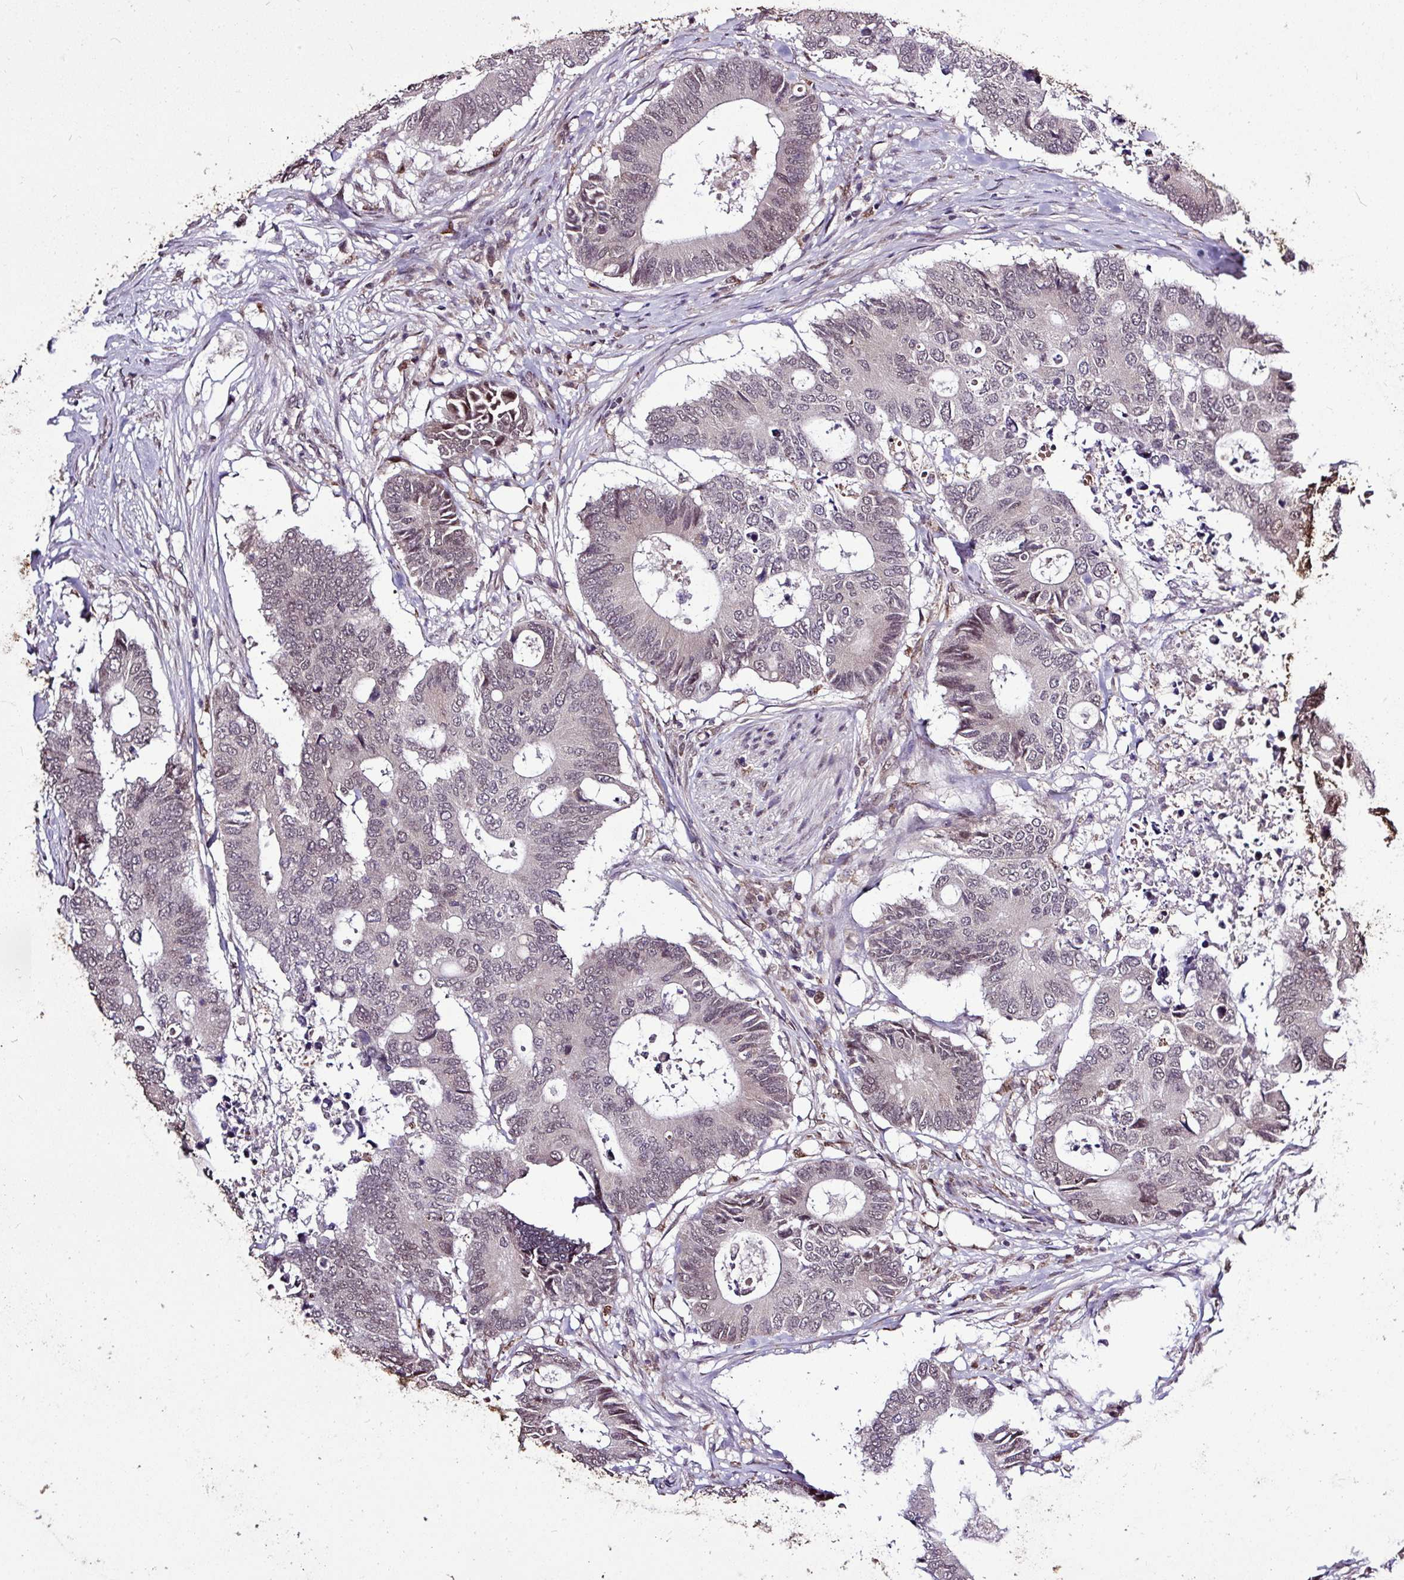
{"staining": {"intensity": "weak", "quantity": "<25%", "location": "nuclear"}, "tissue": "colorectal cancer", "cell_type": "Tumor cells", "image_type": "cancer", "snomed": [{"axis": "morphology", "description": "Adenocarcinoma, NOS"}, {"axis": "topography", "description": "Colon"}], "caption": "Tumor cells are negative for brown protein staining in colorectal cancer.", "gene": "SKIC2", "patient": {"sex": "male", "age": 71}}